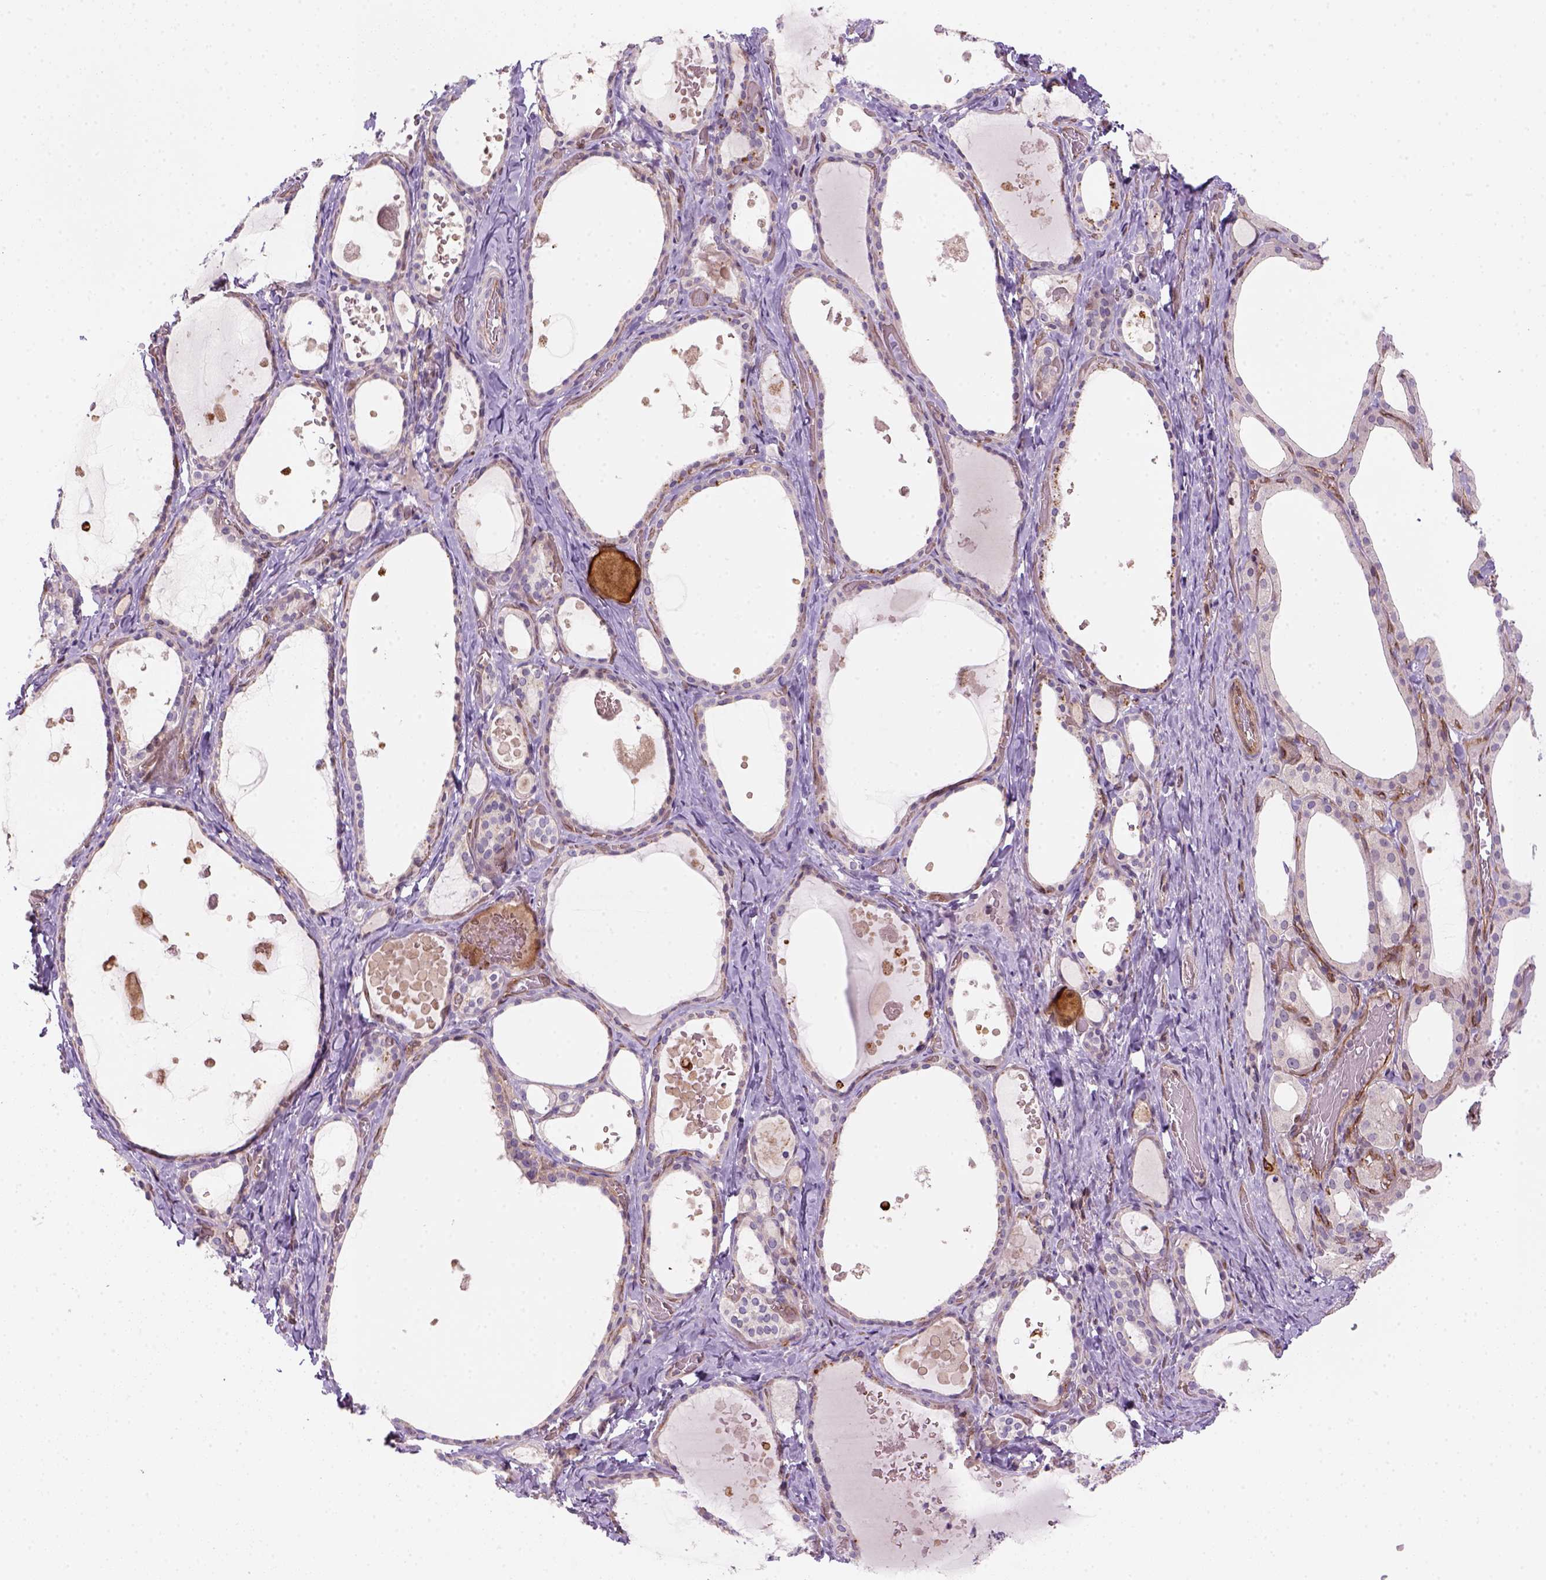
{"staining": {"intensity": "negative", "quantity": "none", "location": "none"}, "tissue": "thyroid gland", "cell_type": "Glandular cells", "image_type": "normal", "snomed": [{"axis": "morphology", "description": "Normal tissue, NOS"}, {"axis": "topography", "description": "Thyroid gland"}], "caption": "DAB immunohistochemical staining of unremarkable human thyroid gland demonstrates no significant staining in glandular cells. (DAB immunohistochemistry, high magnification).", "gene": "VSTM5", "patient": {"sex": "female", "age": 56}}